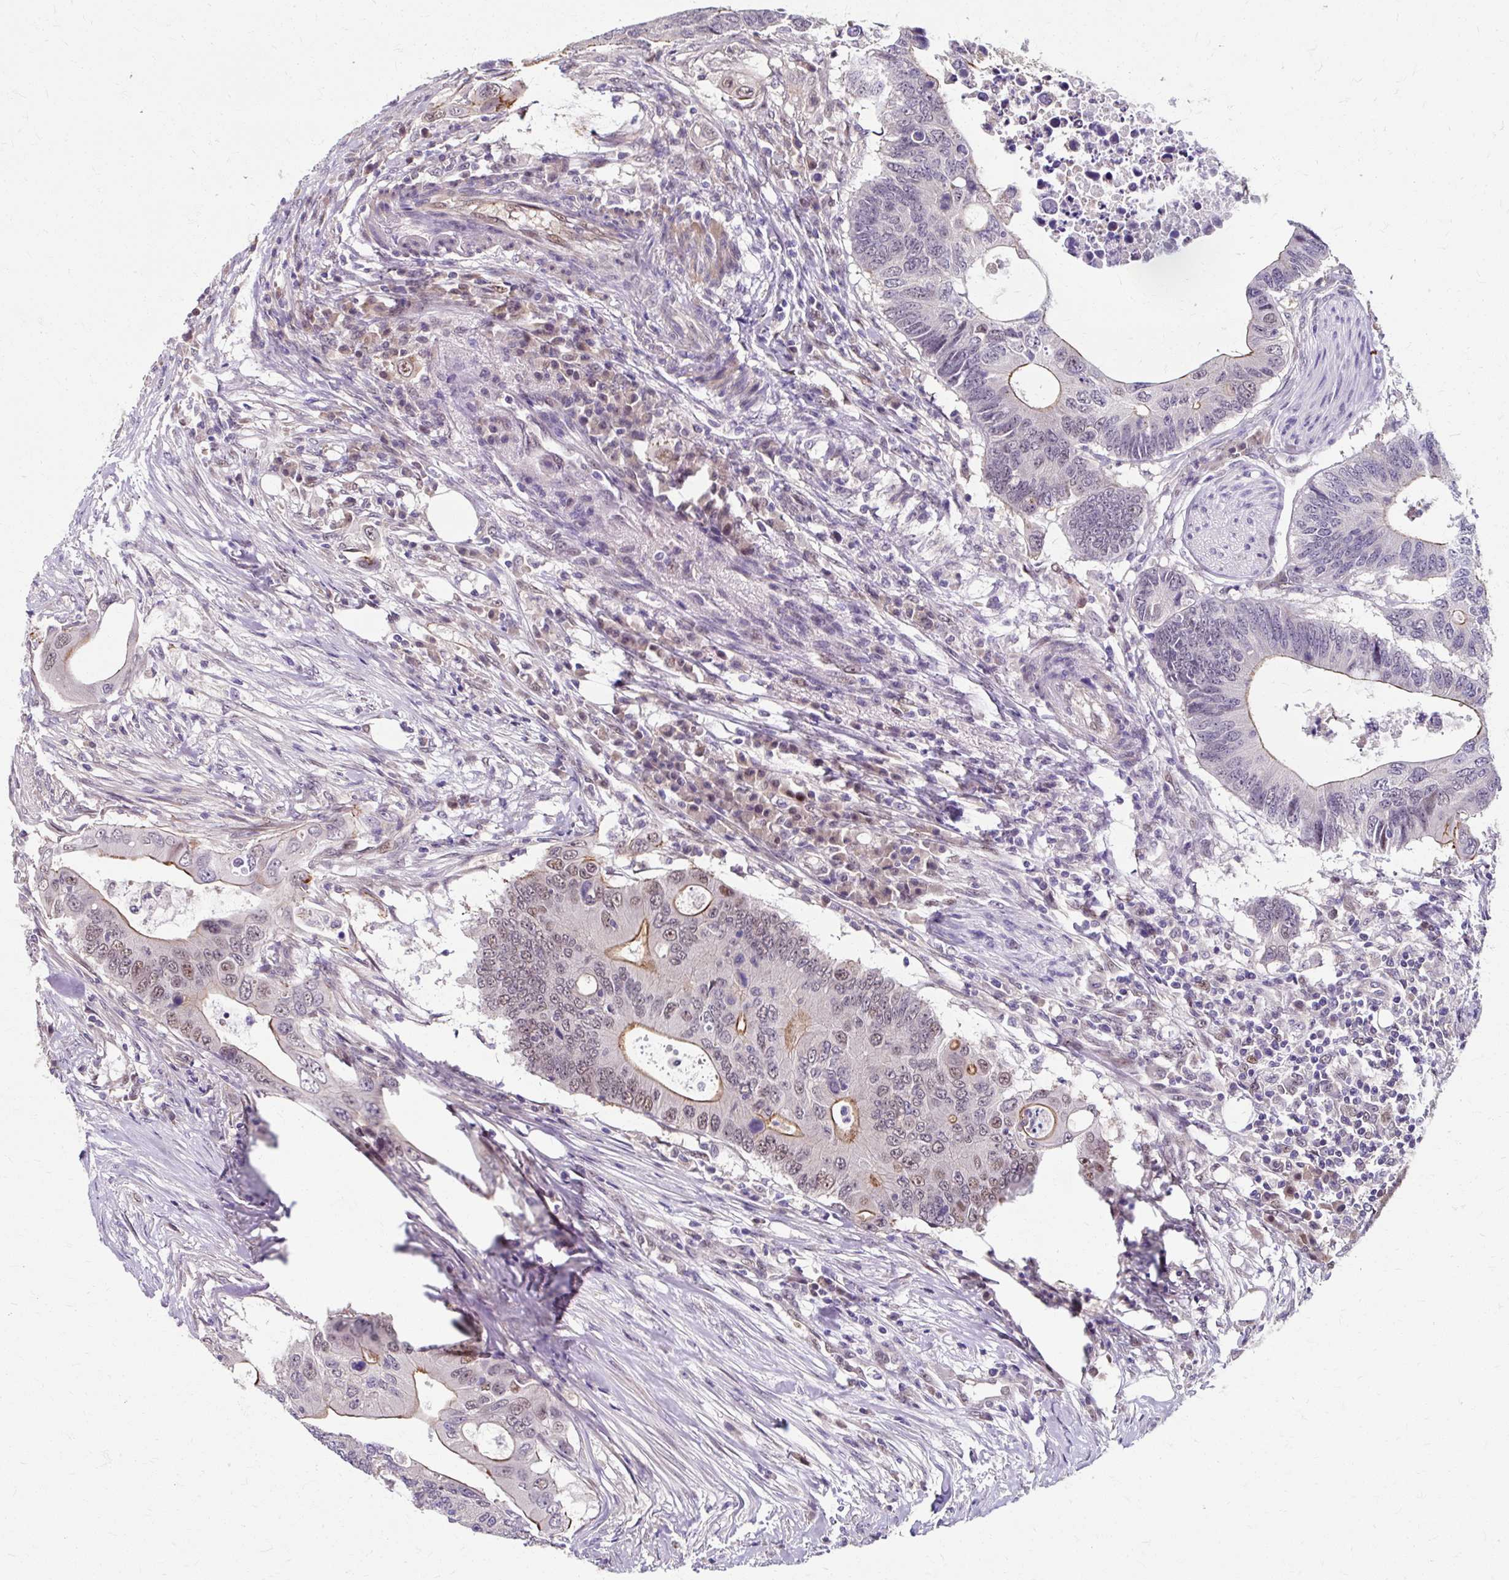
{"staining": {"intensity": "moderate", "quantity": "<25%", "location": "cytoplasmic/membranous,nuclear"}, "tissue": "colorectal cancer", "cell_type": "Tumor cells", "image_type": "cancer", "snomed": [{"axis": "morphology", "description": "Adenocarcinoma, NOS"}, {"axis": "topography", "description": "Colon"}], "caption": "Protein expression analysis of human colorectal cancer reveals moderate cytoplasmic/membranous and nuclear expression in approximately <25% of tumor cells. (DAB (3,3'-diaminobenzidine) = brown stain, brightfield microscopy at high magnification).", "gene": "ZNF555", "patient": {"sex": "male", "age": 71}}